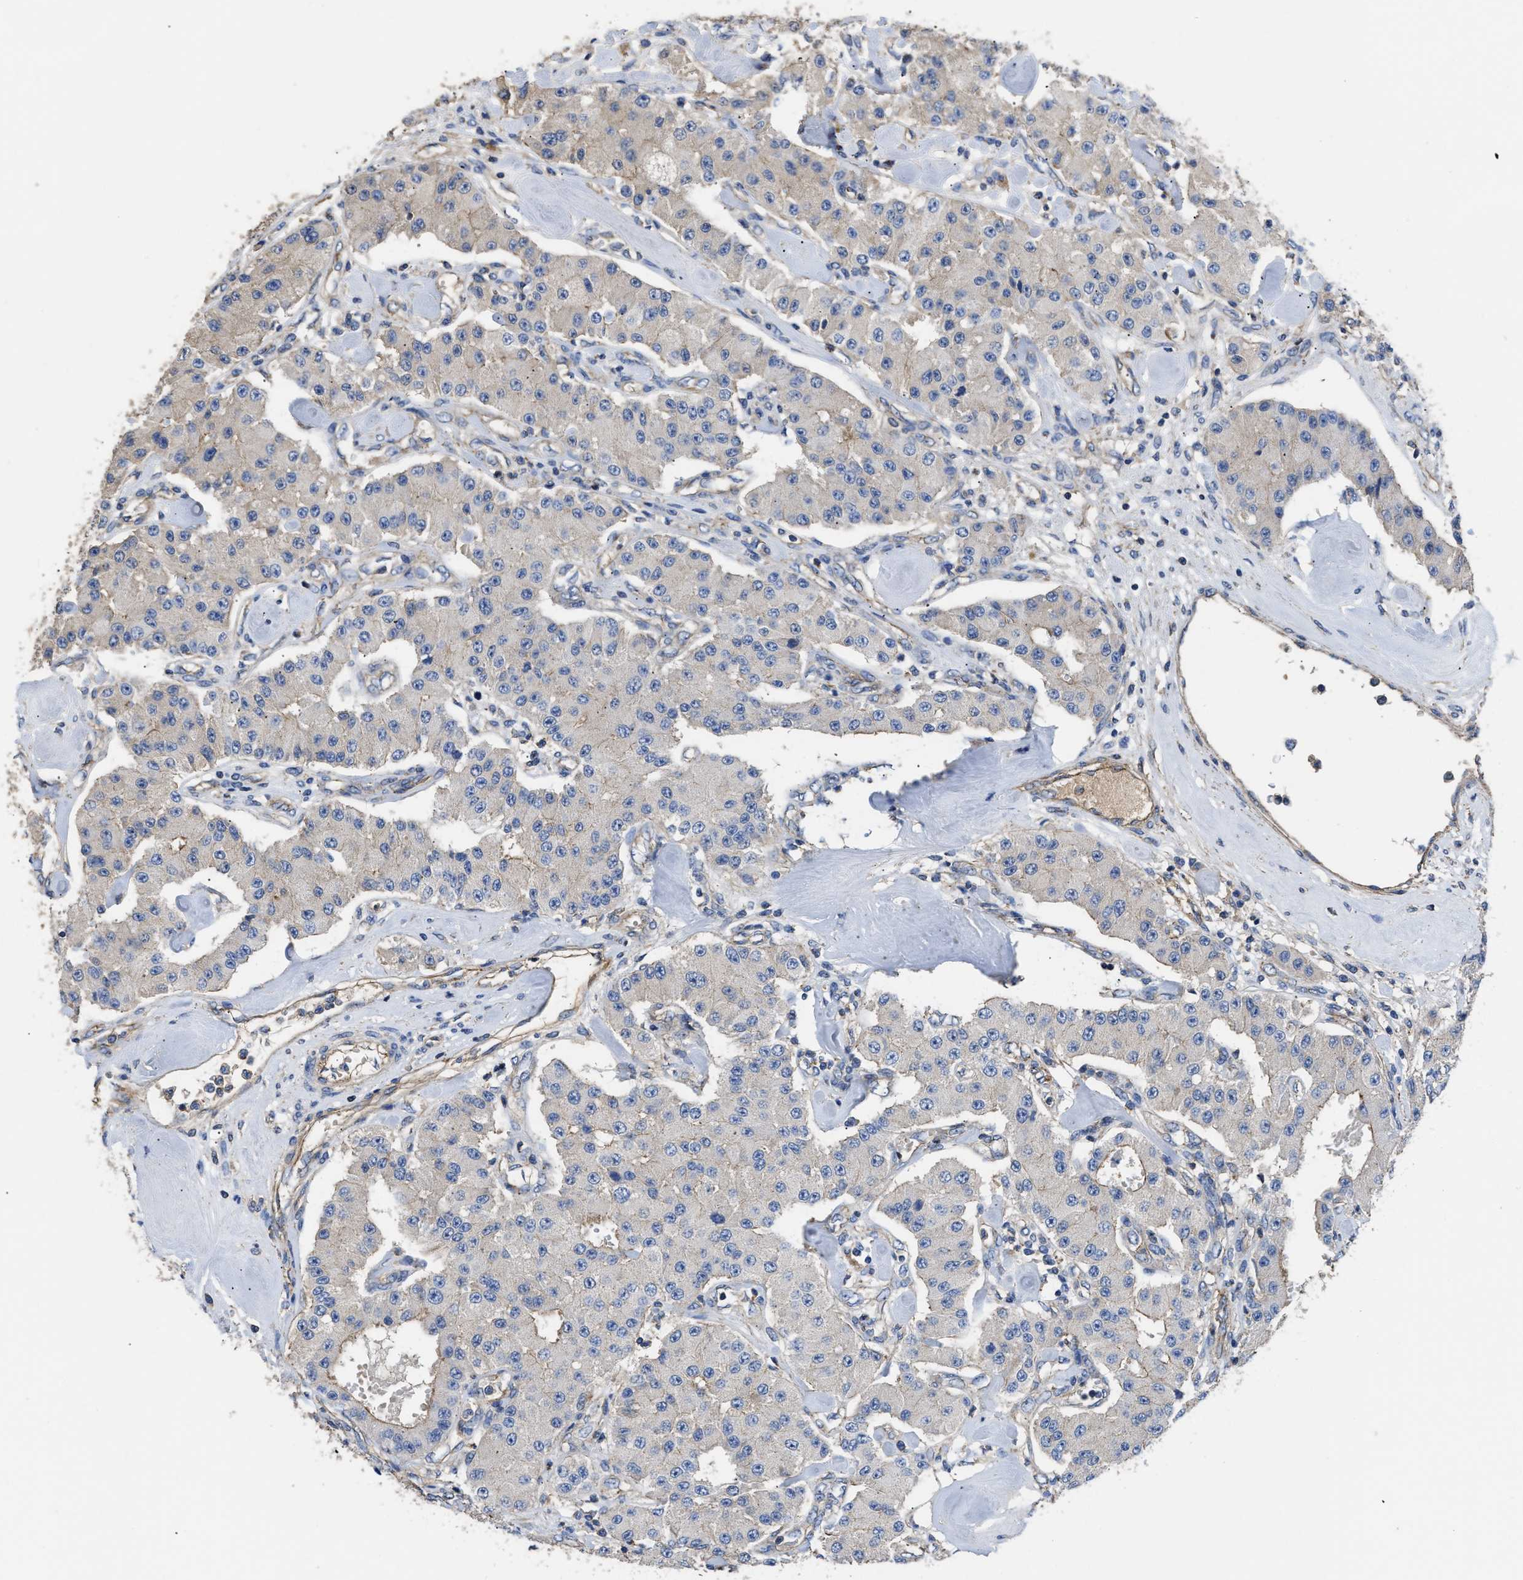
{"staining": {"intensity": "negative", "quantity": "none", "location": "none"}, "tissue": "carcinoid", "cell_type": "Tumor cells", "image_type": "cancer", "snomed": [{"axis": "morphology", "description": "Carcinoid, malignant, NOS"}, {"axis": "topography", "description": "Pancreas"}], "caption": "Micrograph shows no significant protein staining in tumor cells of carcinoid.", "gene": "USP4", "patient": {"sex": "male", "age": 41}}